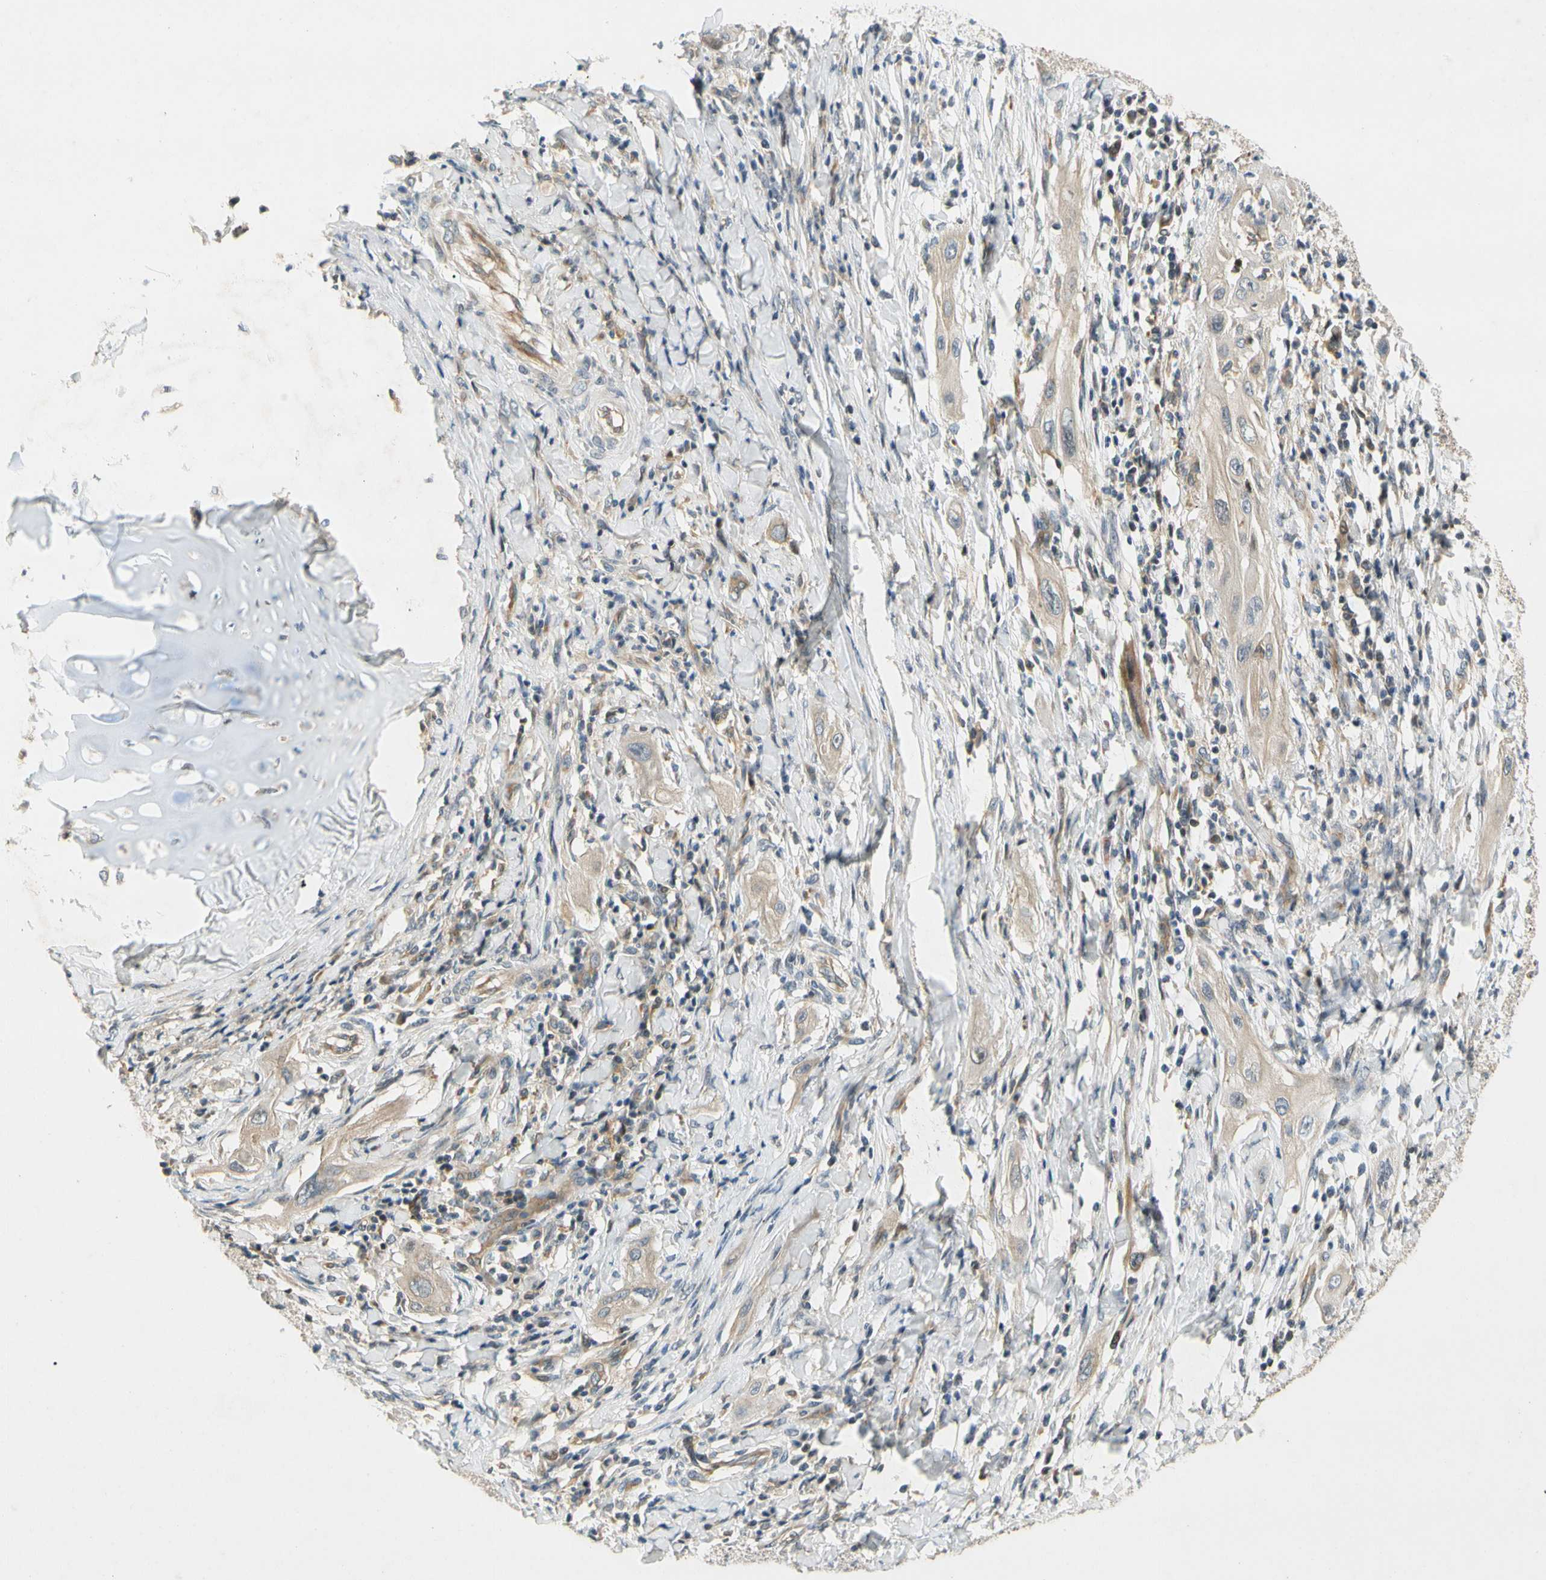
{"staining": {"intensity": "weak", "quantity": ">75%", "location": "cytoplasmic/membranous"}, "tissue": "lung cancer", "cell_type": "Tumor cells", "image_type": "cancer", "snomed": [{"axis": "morphology", "description": "Squamous cell carcinoma, NOS"}, {"axis": "topography", "description": "Lung"}], "caption": "Lung cancer tissue displays weak cytoplasmic/membranous staining in approximately >75% of tumor cells, visualized by immunohistochemistry.", "gene": "GATD1", "patient": {"sex": "female", "age": 47}}